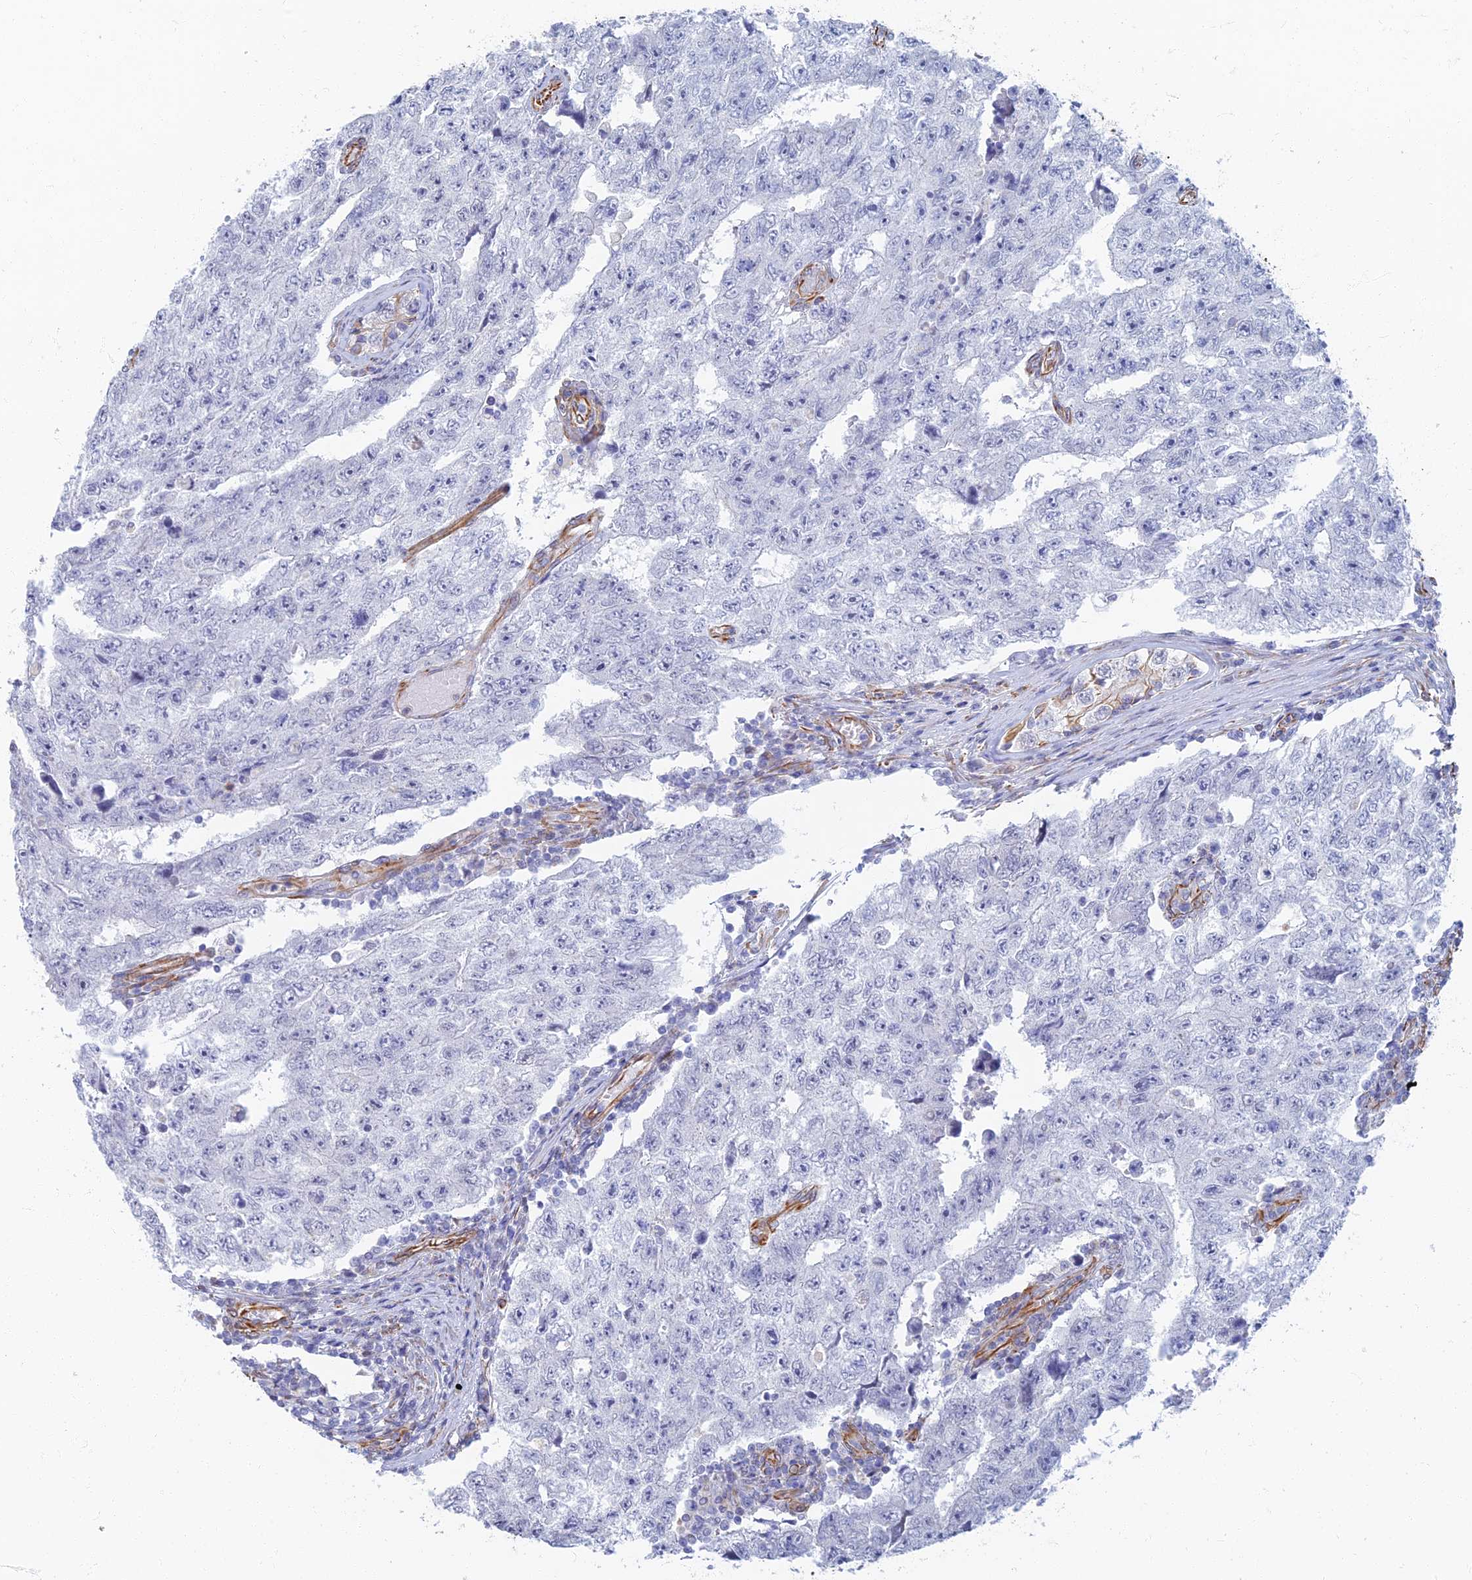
{"staining": {"intensity": "negative", "quantity": "none", "location": "none"}, "tissue": "testis cancer", "cell_type": "Tumor cells", "image_type": "cancer", "snomed": [{"axis": "morphology", "description": "Carcinoma, Embryonal, NOS"}, {"axis": "topography", "description": "Testis"}], "caption": "There is no significant positivity in tumor cells of testis embryonal carcinoma.", "gene": "RMC1", "patient": {"sex": "male", "age": 17}}